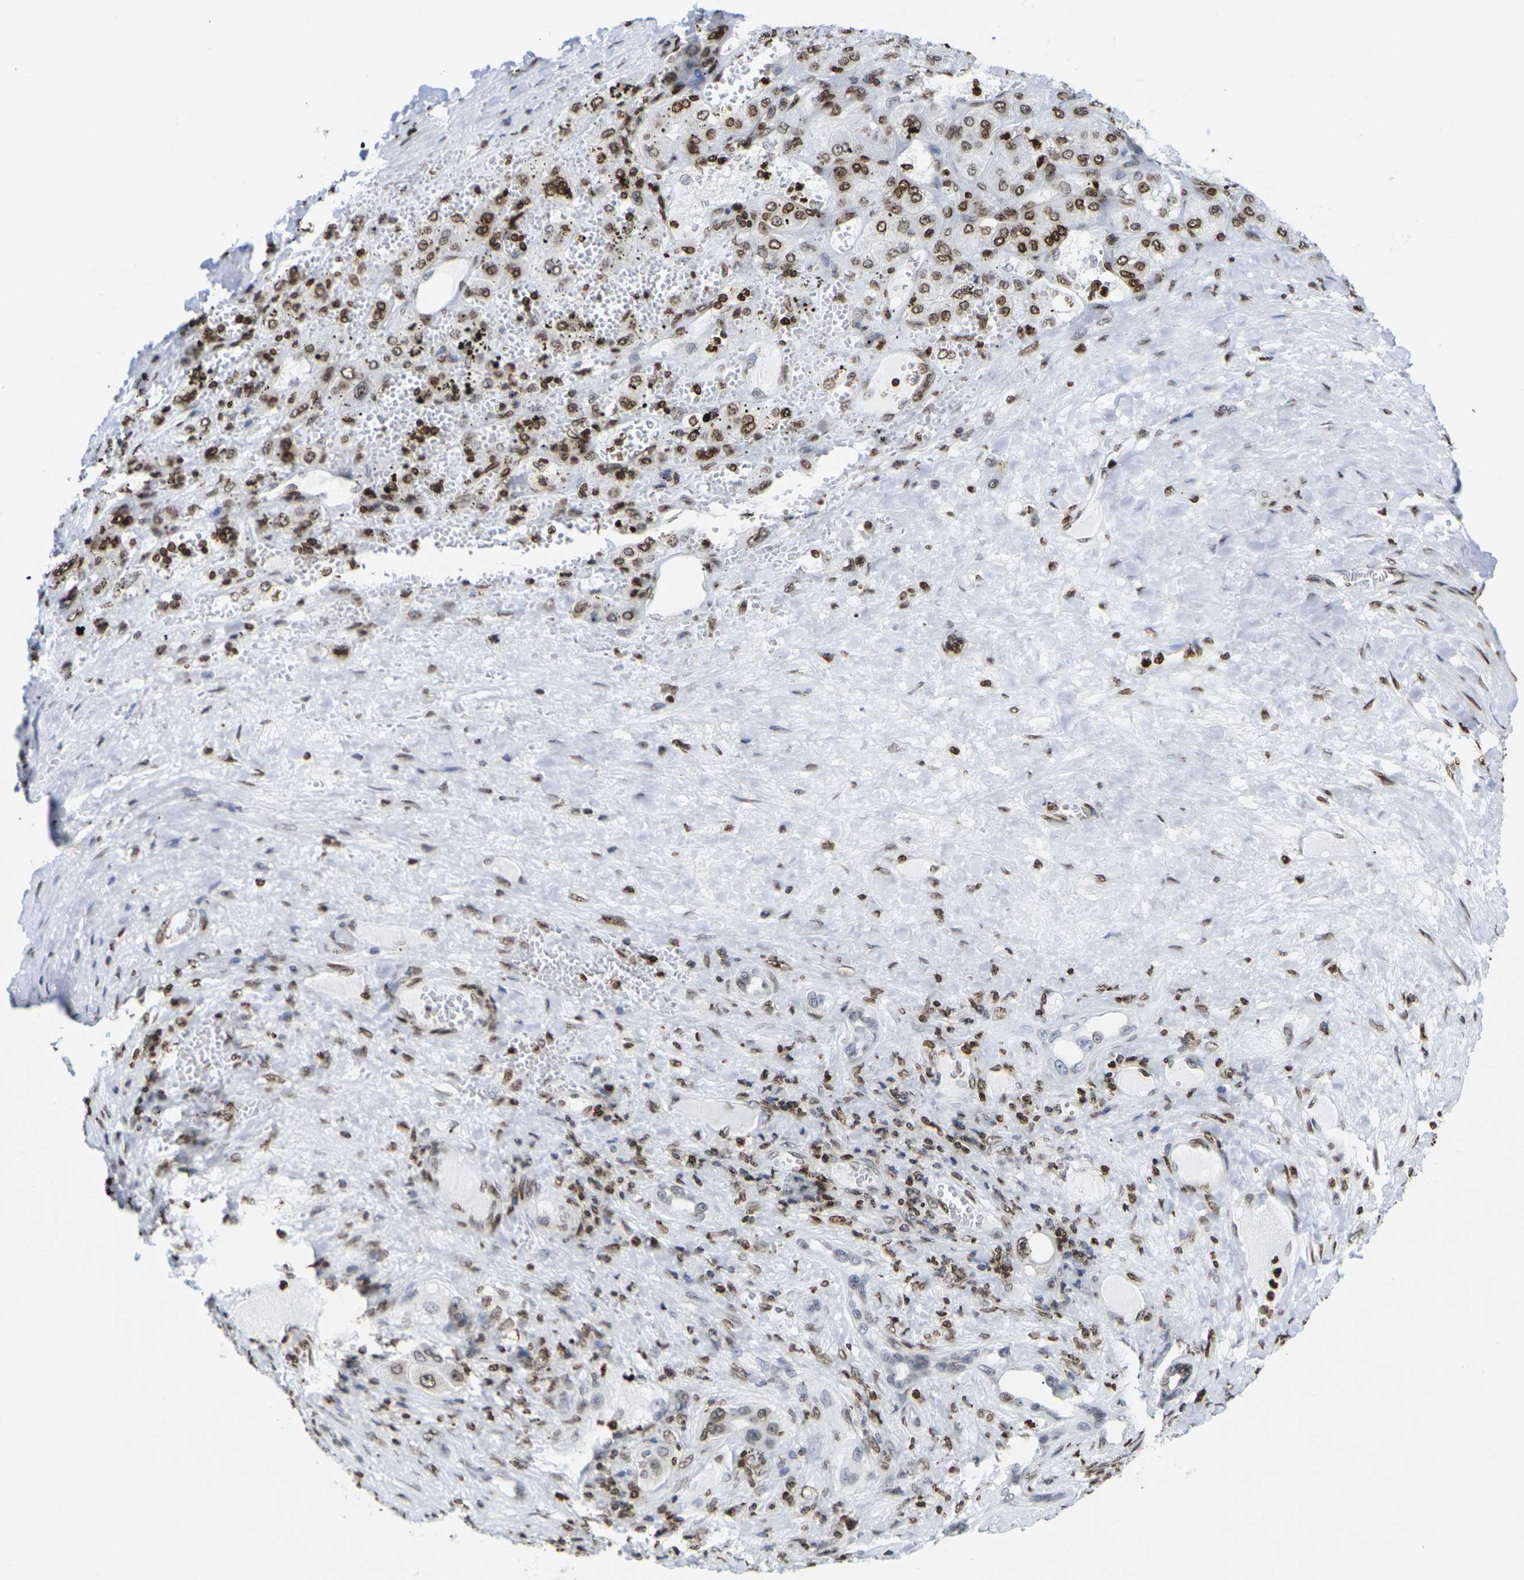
{"staining": {"intensity": "moderate", "quantity": "25%-75%", "location": "nuclear"}, "tissue": "liver cancer", "cell_type": "Tumor cells", "image_type": "cancer", "snomed": [{"axis": "morphology", "description": "Carcinoma, Hepatocellular, NOS"}, {"axis": "topography", "description": "Liver"}], "caption": "High-power microscopy captured an IHC micrograph of liver hepatocellular carcinoma, revealing moderate nuclear expression in about 25%-75% of tumor cells.", "gene": "H2AC21", "patient": {"sex": "female", "age": 73}}